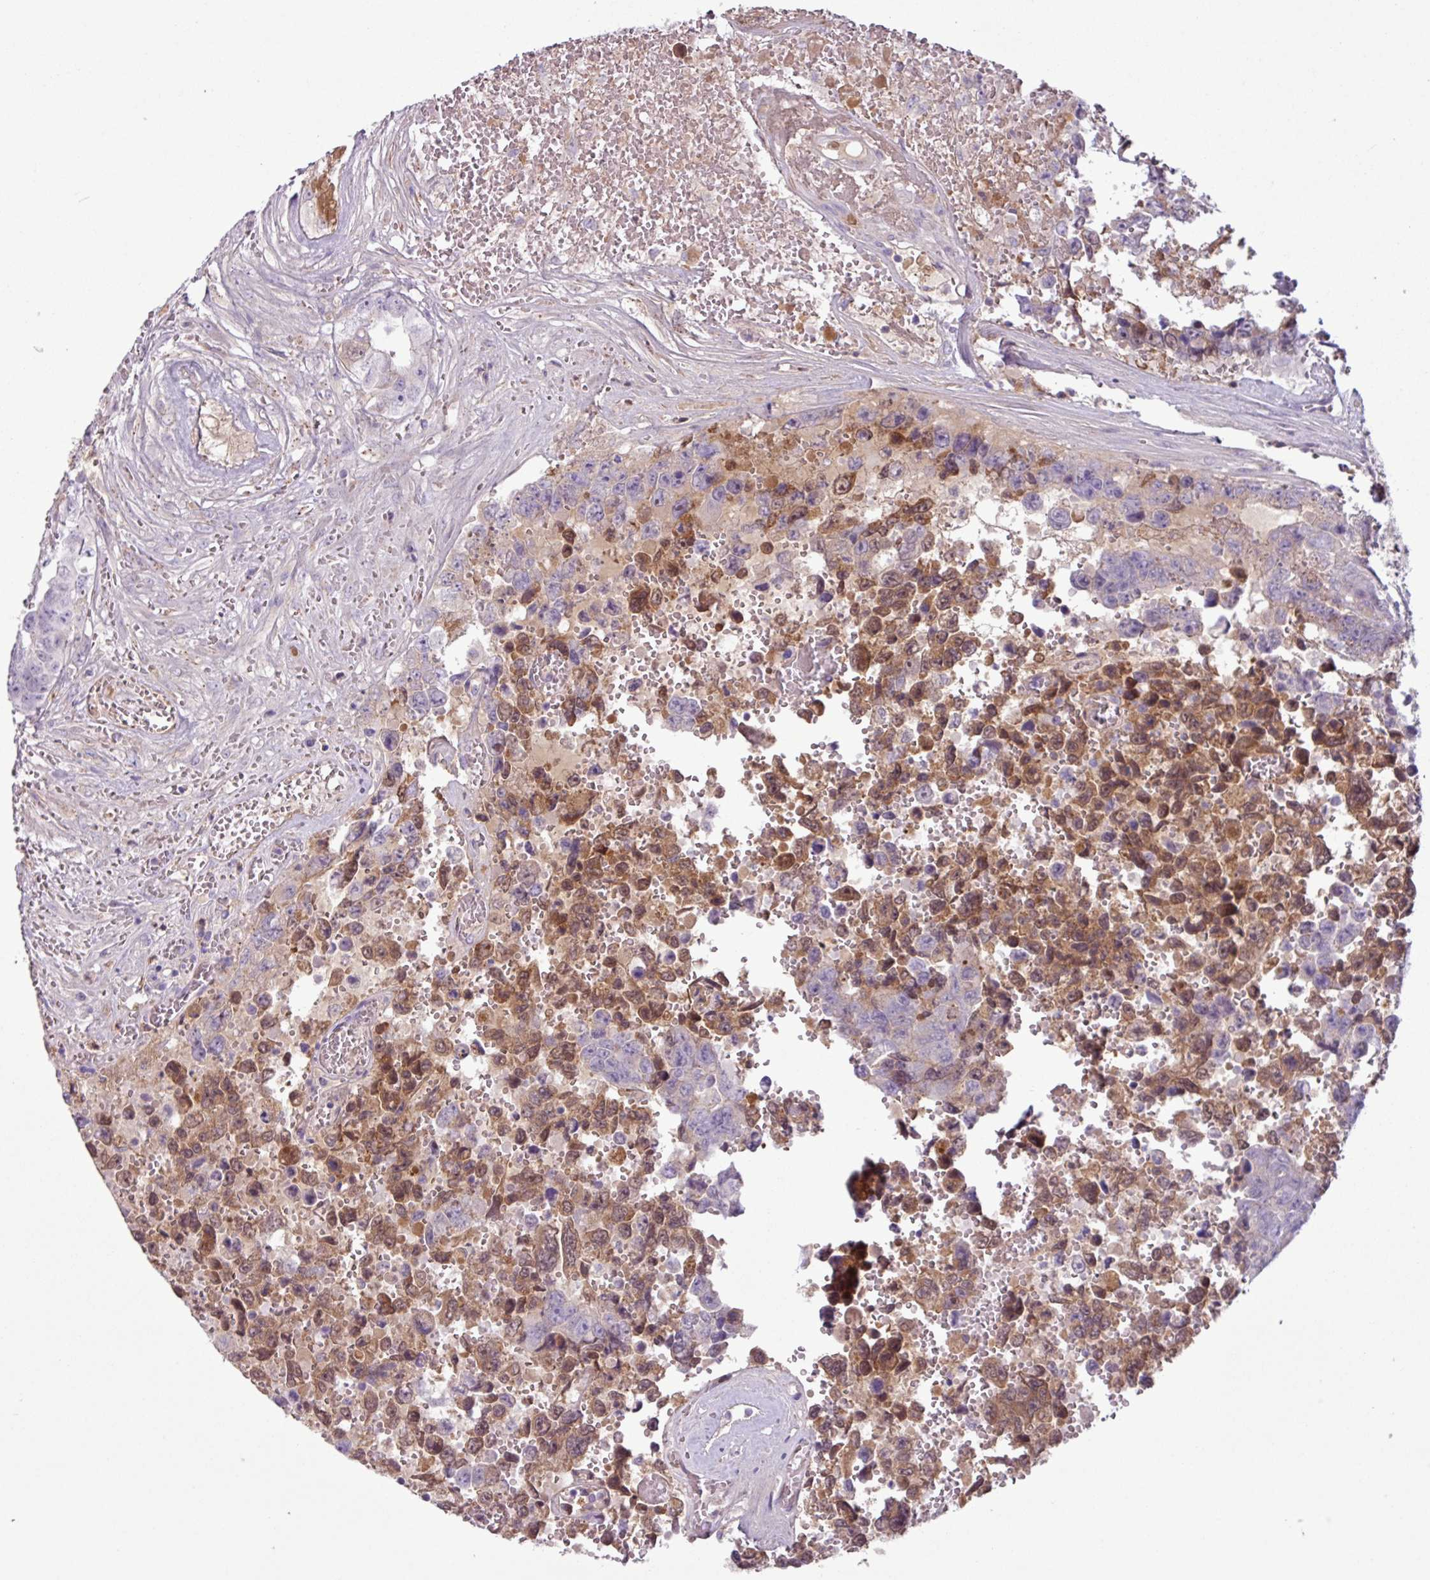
{"staining": {"intensity": "moderate", "quantity": "<25%", "location": "cytoplasmic/membranous"}, "tissue": "testis cancer", "cell_type": "Tumor cells", "image_type": "cancer", "snomed": [{"axis": "morphology", "description": "Normal tissue, NOS"}, {"axis": "morphology", "description": "Carcinoma, Embryonal, NOS"}, {"axis": "topography", "description": "Testis"}, {"axis": "topography", "description": "Epididymis"}], "caption": "Moderate cytoplasmic/membranous protein staining is seen in approximately <25% of tumor cells in testis cancer.", "gene": "C4B", "patient": {"sex": "male", "age": 25}}